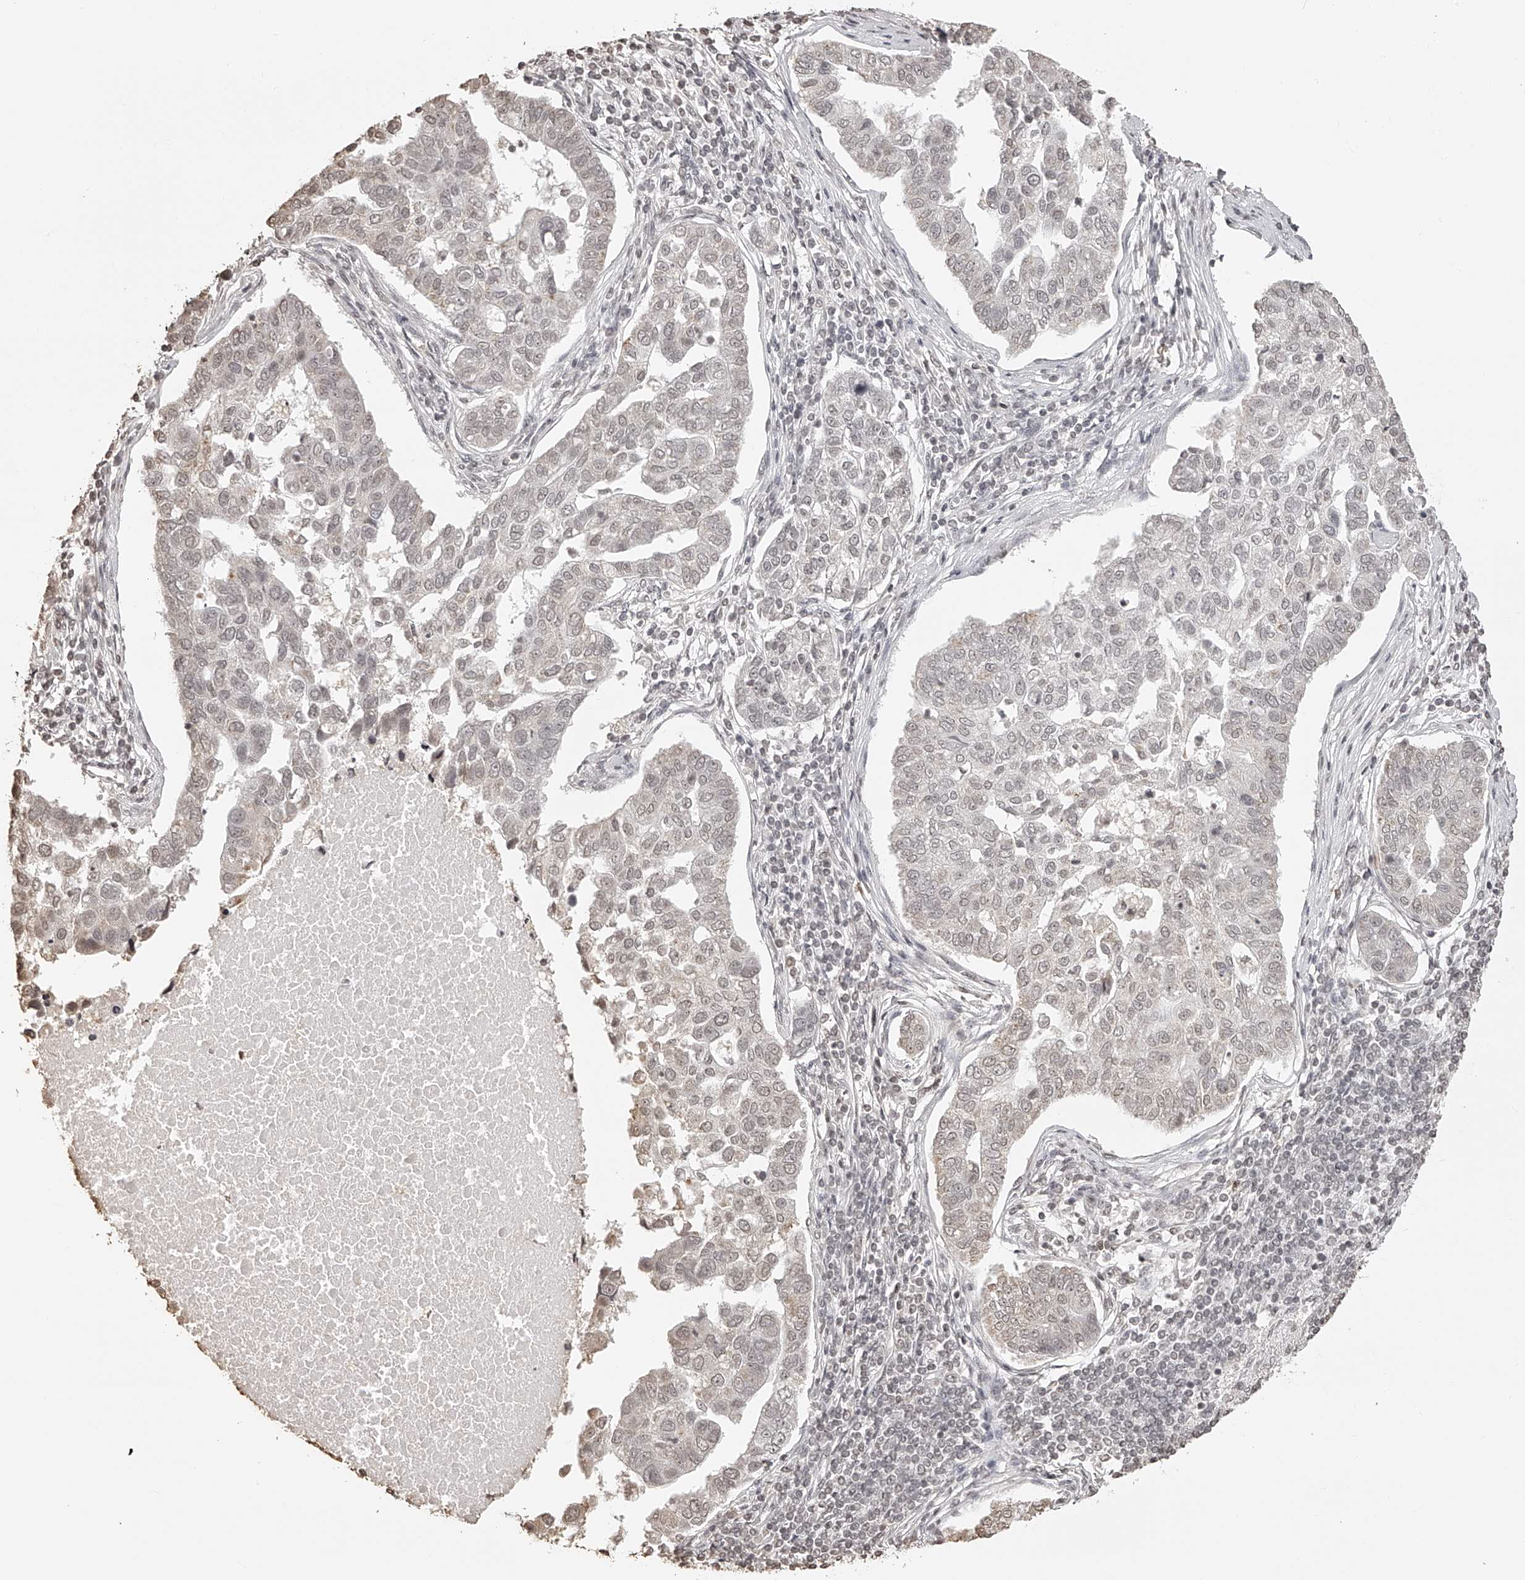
{"staining": {"intensity": "weak", "quantity": "25%-75%", "location": "nuclear"}, "tissue": "pancreatic cancer", "cell_type": "Tumor cells", "image_type": "cancer", "snomed": [{"axis": "morphology", "description": "Adenocarcinoma, NOS"}, {"axis": "topography", "description": "Pancreas"}], "caption": "Pancreatic cancer (adenocarcinoma) was stained to show a protein in brown. There is low levels of weak nuclear positivity in about 25%-75% of tumor cells. The staining was performed using DAB (3,3'-diaminobenzidine) to visualize the protein expression in brown, while the nuclei were stained in blue with hematoxylin (Magnification: 20x).", "gene": "ZNF503", "patient": {"sex": "female", "age": 61}}